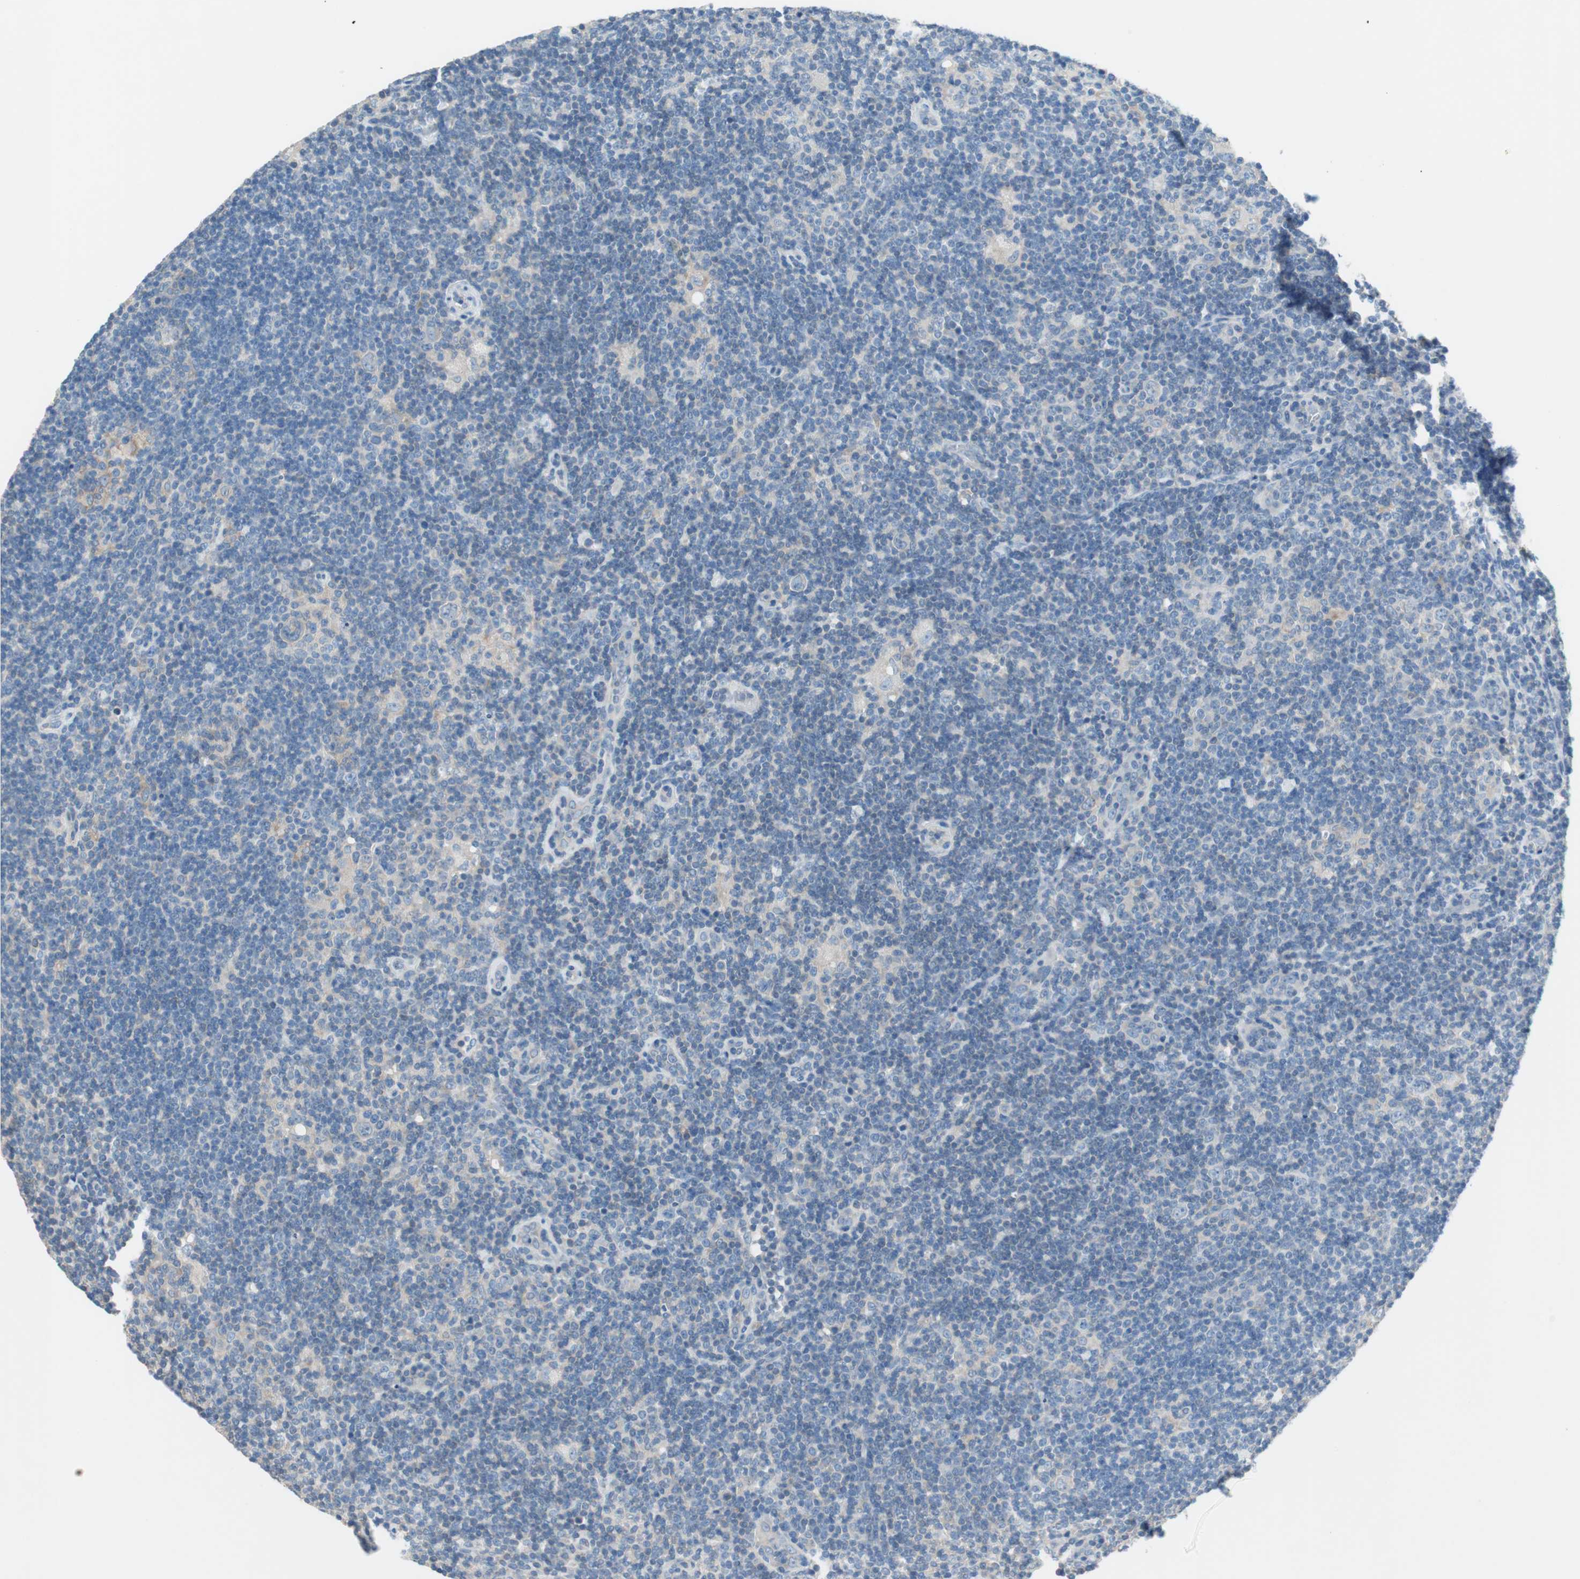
{"staining": {"intensity": "negative", "quantity": "none", "location": "none"}, "tissue": "lymphoma", "cell_type": "Tumor cells", "image_type": "cancer", "snomed": [{"axis": "morphology", "description": "Hodgkin's disease, NOS"}, {"axis": "topography", "description": "Lymph node"}], "caption": "Immunohistochemistry of Hodgkin's disease shows no positivity in tumor cells. Brightfield microscopy of immunohistochemistry stained with DAB (brown) and hematoxylin (blue), captured at high magnification.", "gene": "GLUL", "patient": {"sex": "female", "age": 57}}